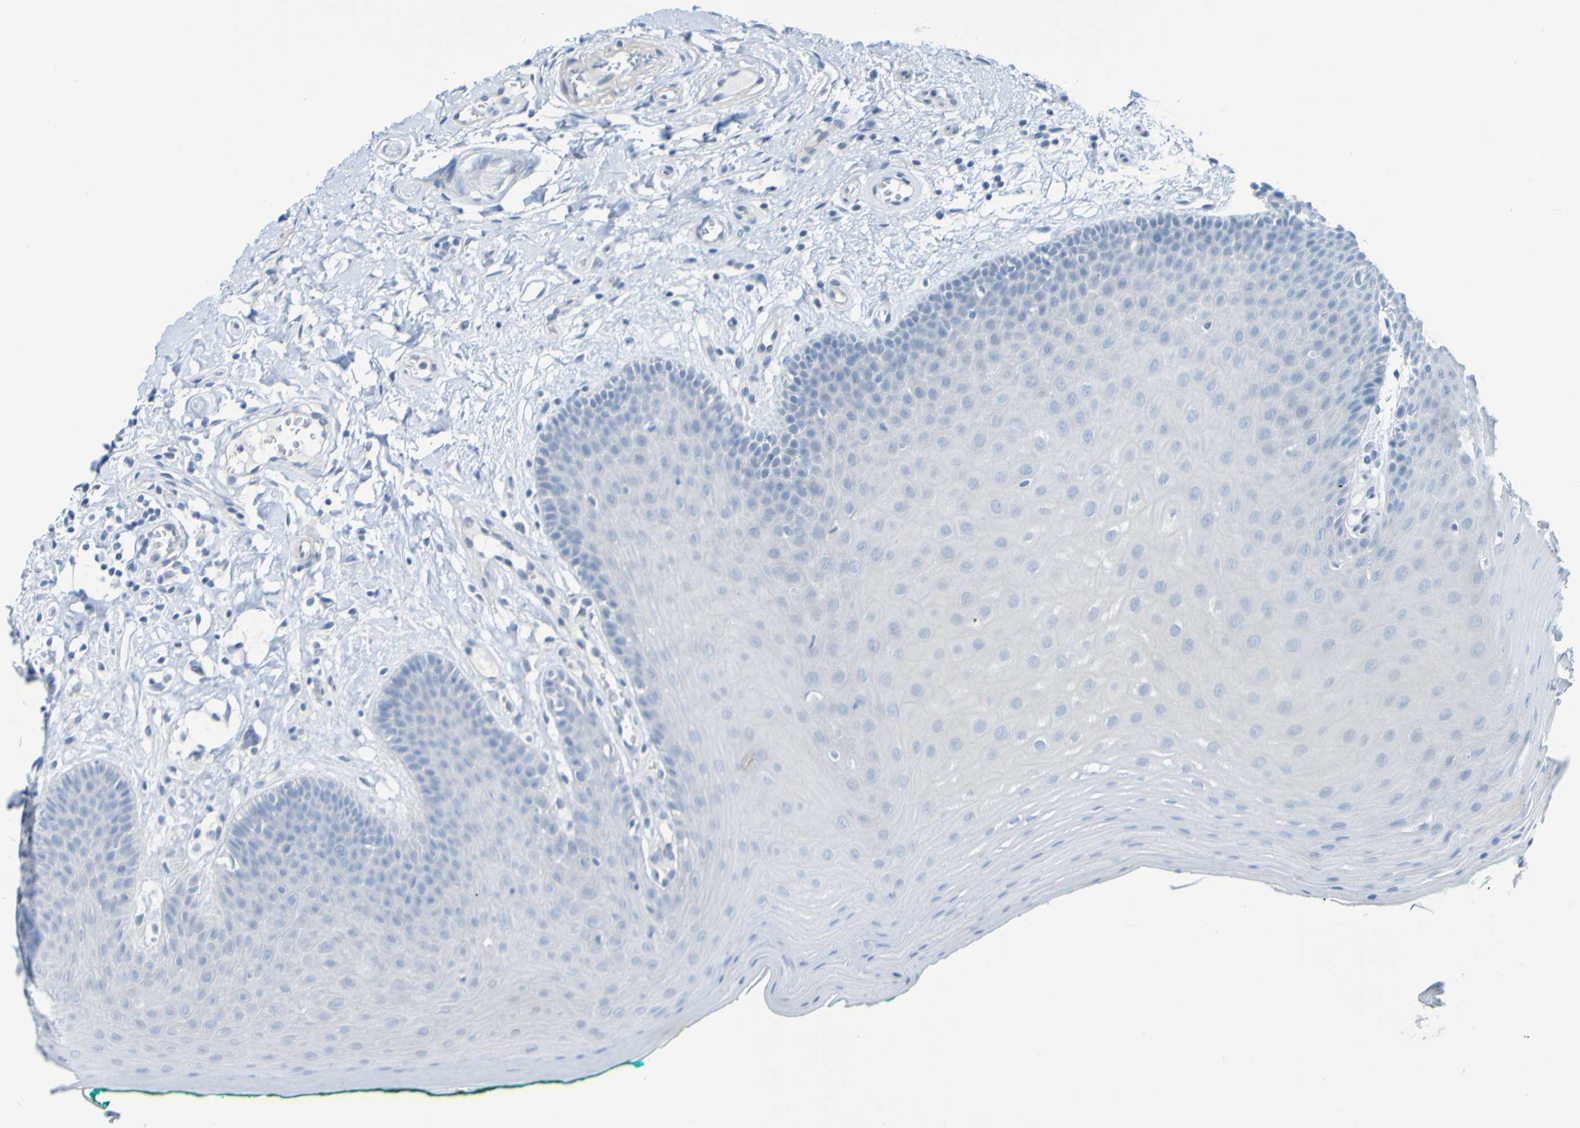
{"staining": {"intensity": "negative", "quantity": "none", "location": "none"}, "tissue": "oral mucosa", "cell_type": "Squamous epithelial cells", "image_type": "normal", "snomed": [{"axis": "morphology", "description": "Normal tissue, NOS"}, {"axis": "topography", "description": "Skeletal muscle"}, {"axis": "topography", "description": "Oral tissue"}], "caption": "Immunohistochemistry (IHC) of unremarkable oral mucosa reveals no expression in squamous epithelial cells. Brightfield microscopy of IHC stained with DAB (brown) and hematoxylin (blue), captured at high magnification.", "gene": "ACMSD", "patient": {"sex": "male", "age": 58}}